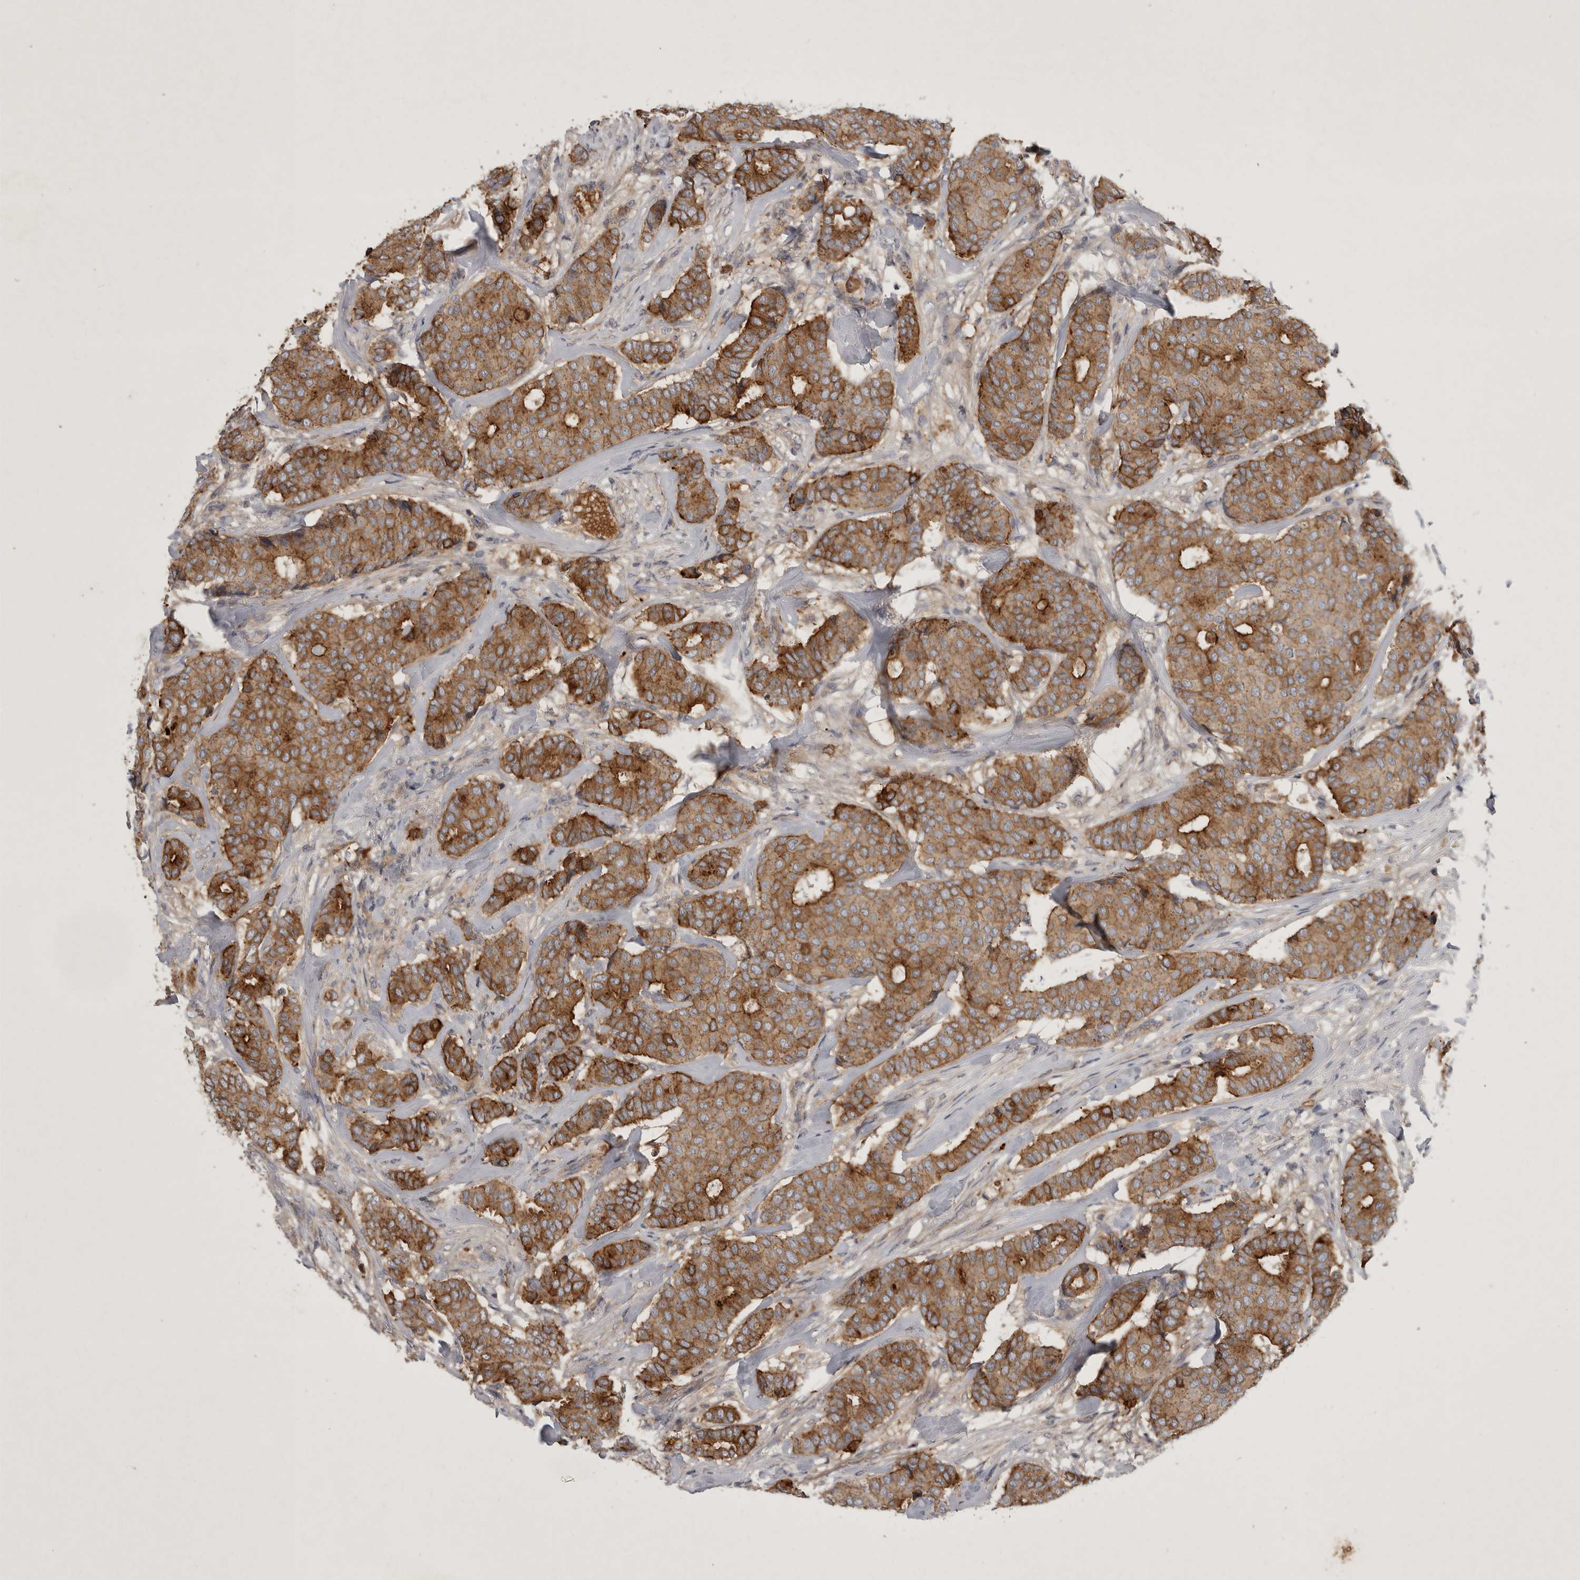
{"staining": {"intensity": "moderate", "quantity": ">75%", "location": "cytoplasmic/membranous"}, "tissue": "breast cancer", "cell_type": "Tumor cells", "image_type": "cancer", "snomed": [{"axis": "morphology", "description": "Duct carcinoma"}, {"axis": "topography", "description": "Breast"}], "caption": "This is an image of immunohistochemistry (IHC) staining of breast intraductal carcinoma, which shows moderate staining in the cytoplasmic/membranous of tumor cells.", "gene": "MLPH", "patient": {"sex": "female", "age": 75}}